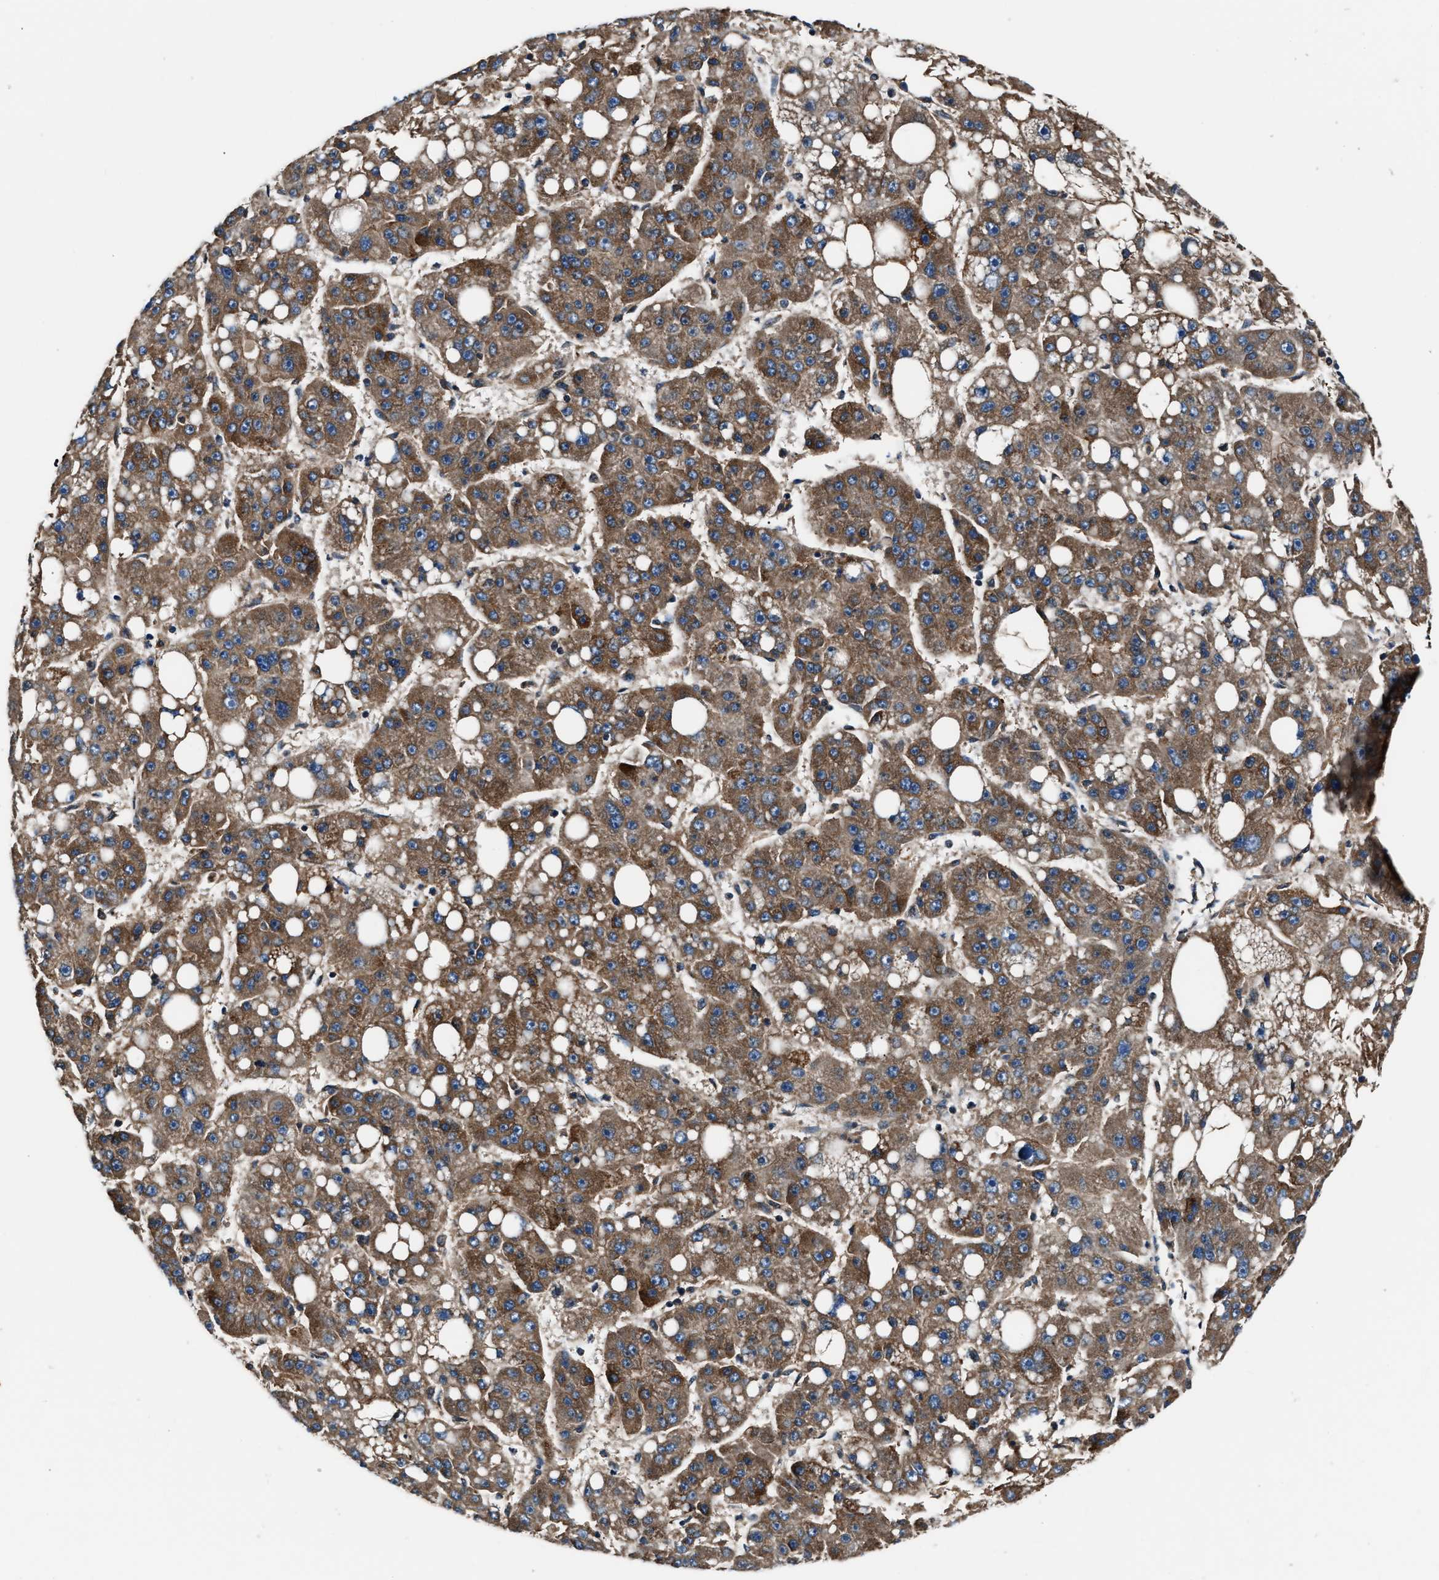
{"staining": {"intensity": "moderate", "quantity": ">75%", "location": "cytoplasmic/membranous"}, "tissue": "liver cancer", "cell_type": "Tumor cells", "image_type": "cancer", "snomed": [{"axis": "morphology", "description": "Carcinoma, Hepatocellular, NOS"}, {"axis": "topography", "description": "Liver"}], "caption": "The histopathology image exhibits staining of liver cancer (hepatocellular carcinoma), revealing moderate cytoplasmic/membranous protein expression (brown color) within tumor cells. The staining is performed using DAB (3,3'-diaminobenzidine) brown chromogen to label protein expression. The nuclei are counter-stained blue using hematoxylin.", "gene": "GGCT", "patient": {"sex": "female", "age": 61}}